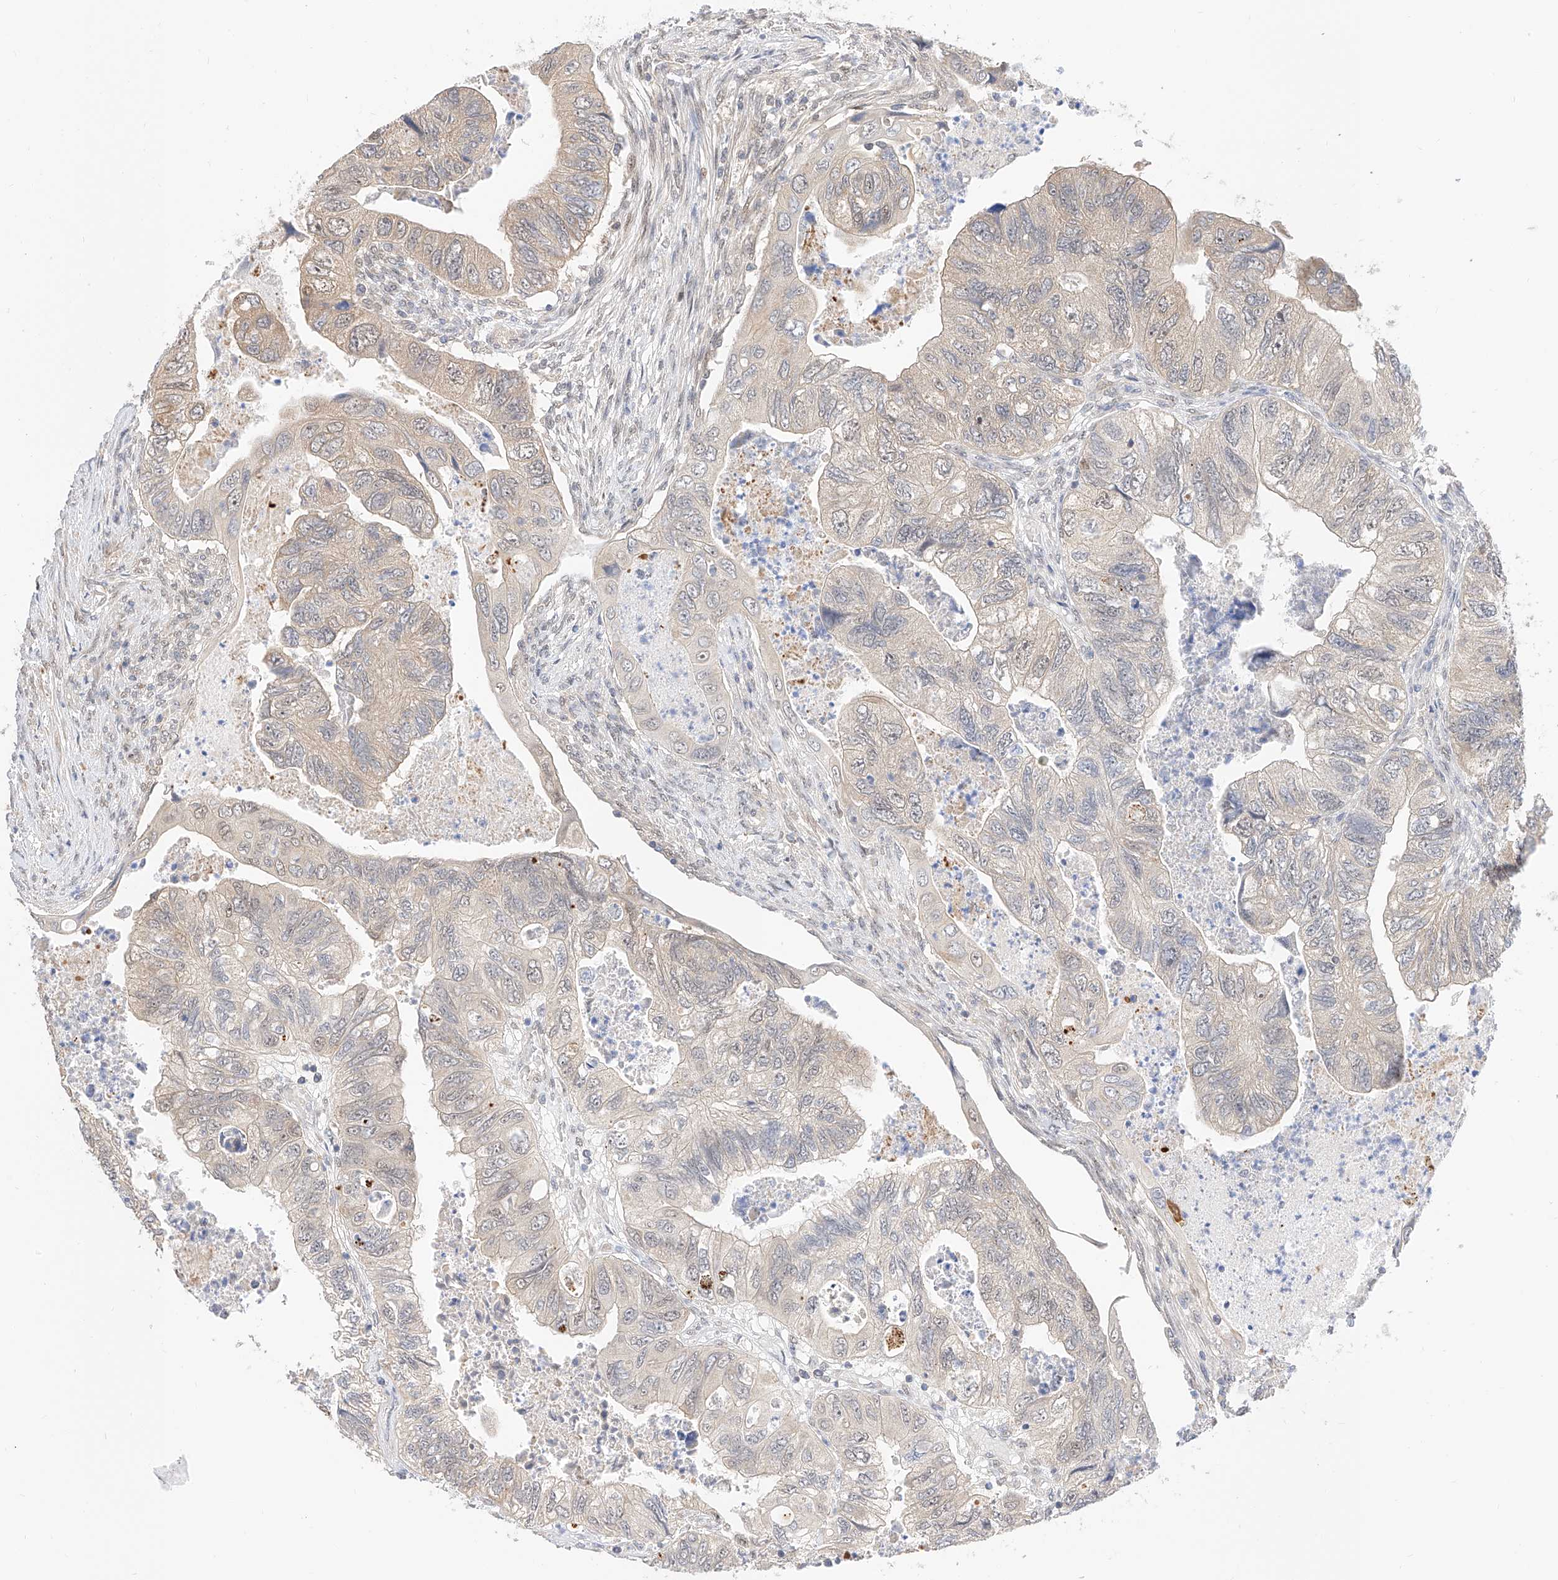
{"staining": {"intensity": "weak", "quantity": "<25%", "location": "cytoplasmic/membranous"}, "tissue": "colorectal cancer", "cell_type": "Tumor cells", "image_type": "cancer", "snomed": [{"axis": "morphology", "description": "Adenocarcinoma, NOS"}, {"axis": "topography", "description": "Rectum"}], "caption": "Tumor cells are negative for protein expression in human colorectal adenocarcinoma.", "gene": "EIF4H", "patient": {"sex": "male", "age": 63}}